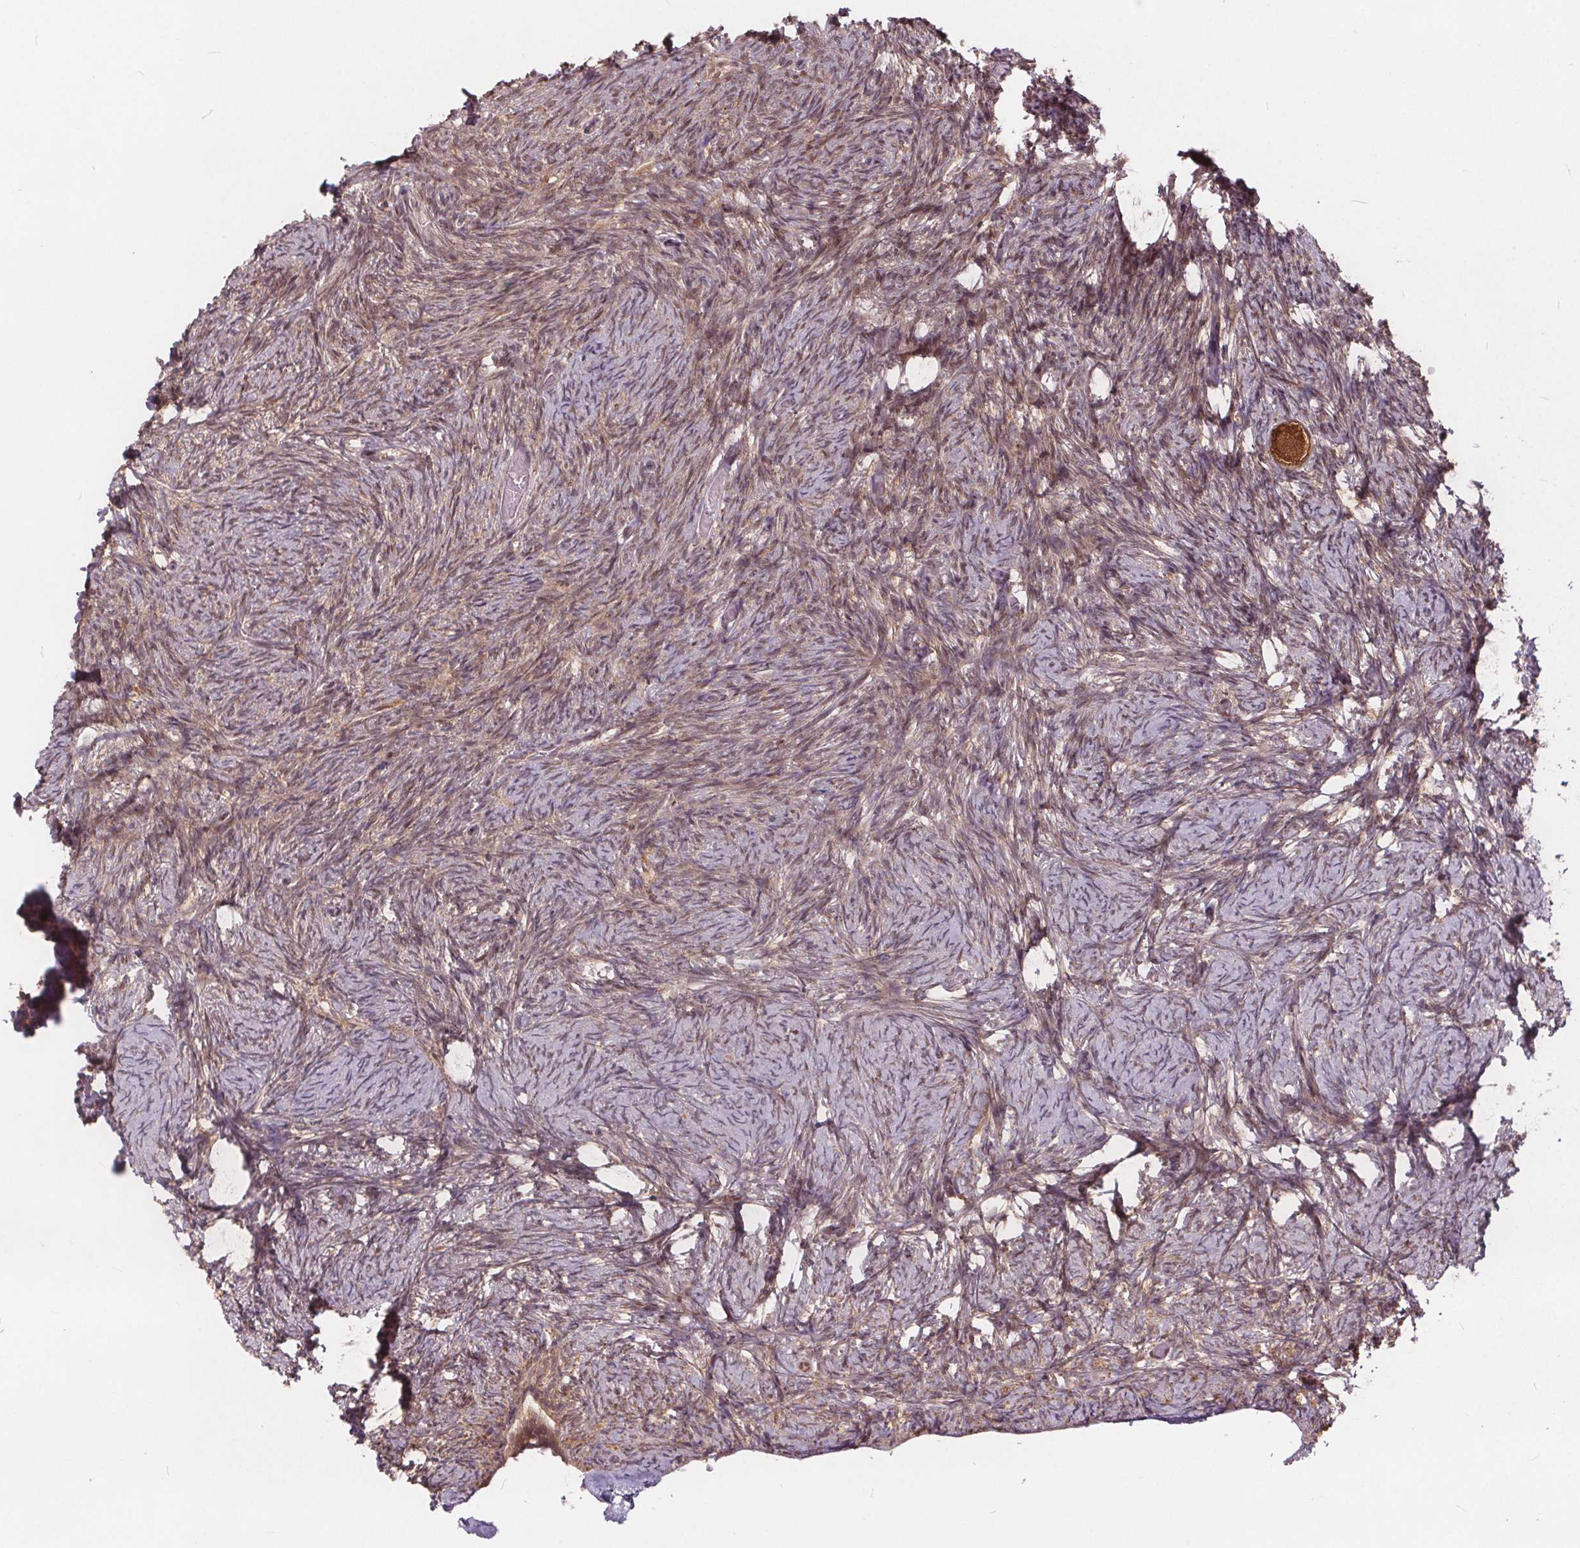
{"staining": {"intensity": "moderate", "quantity": "25%-75%", "location": "cytoplasmic/membranous,nuclear"}, "tissue": "ovary", "cell_type": "Ovarian stroma cells", "image_type": "normal", "snomed": [{"axis": "morphology", "description": "Normal tissue, NOS"}, {"axis": "topography", "description": "Ovary"}], "caption": "This photomicrograph exhibits IHC staining of unremarkable ovary, with medium moderate cytoplasmic/membranous,nuclear staining in approximately 25%-75% of ovarian stroma cells.", "gene": "HIF1AN", "patient": {"sex": "female", "age": 34}}